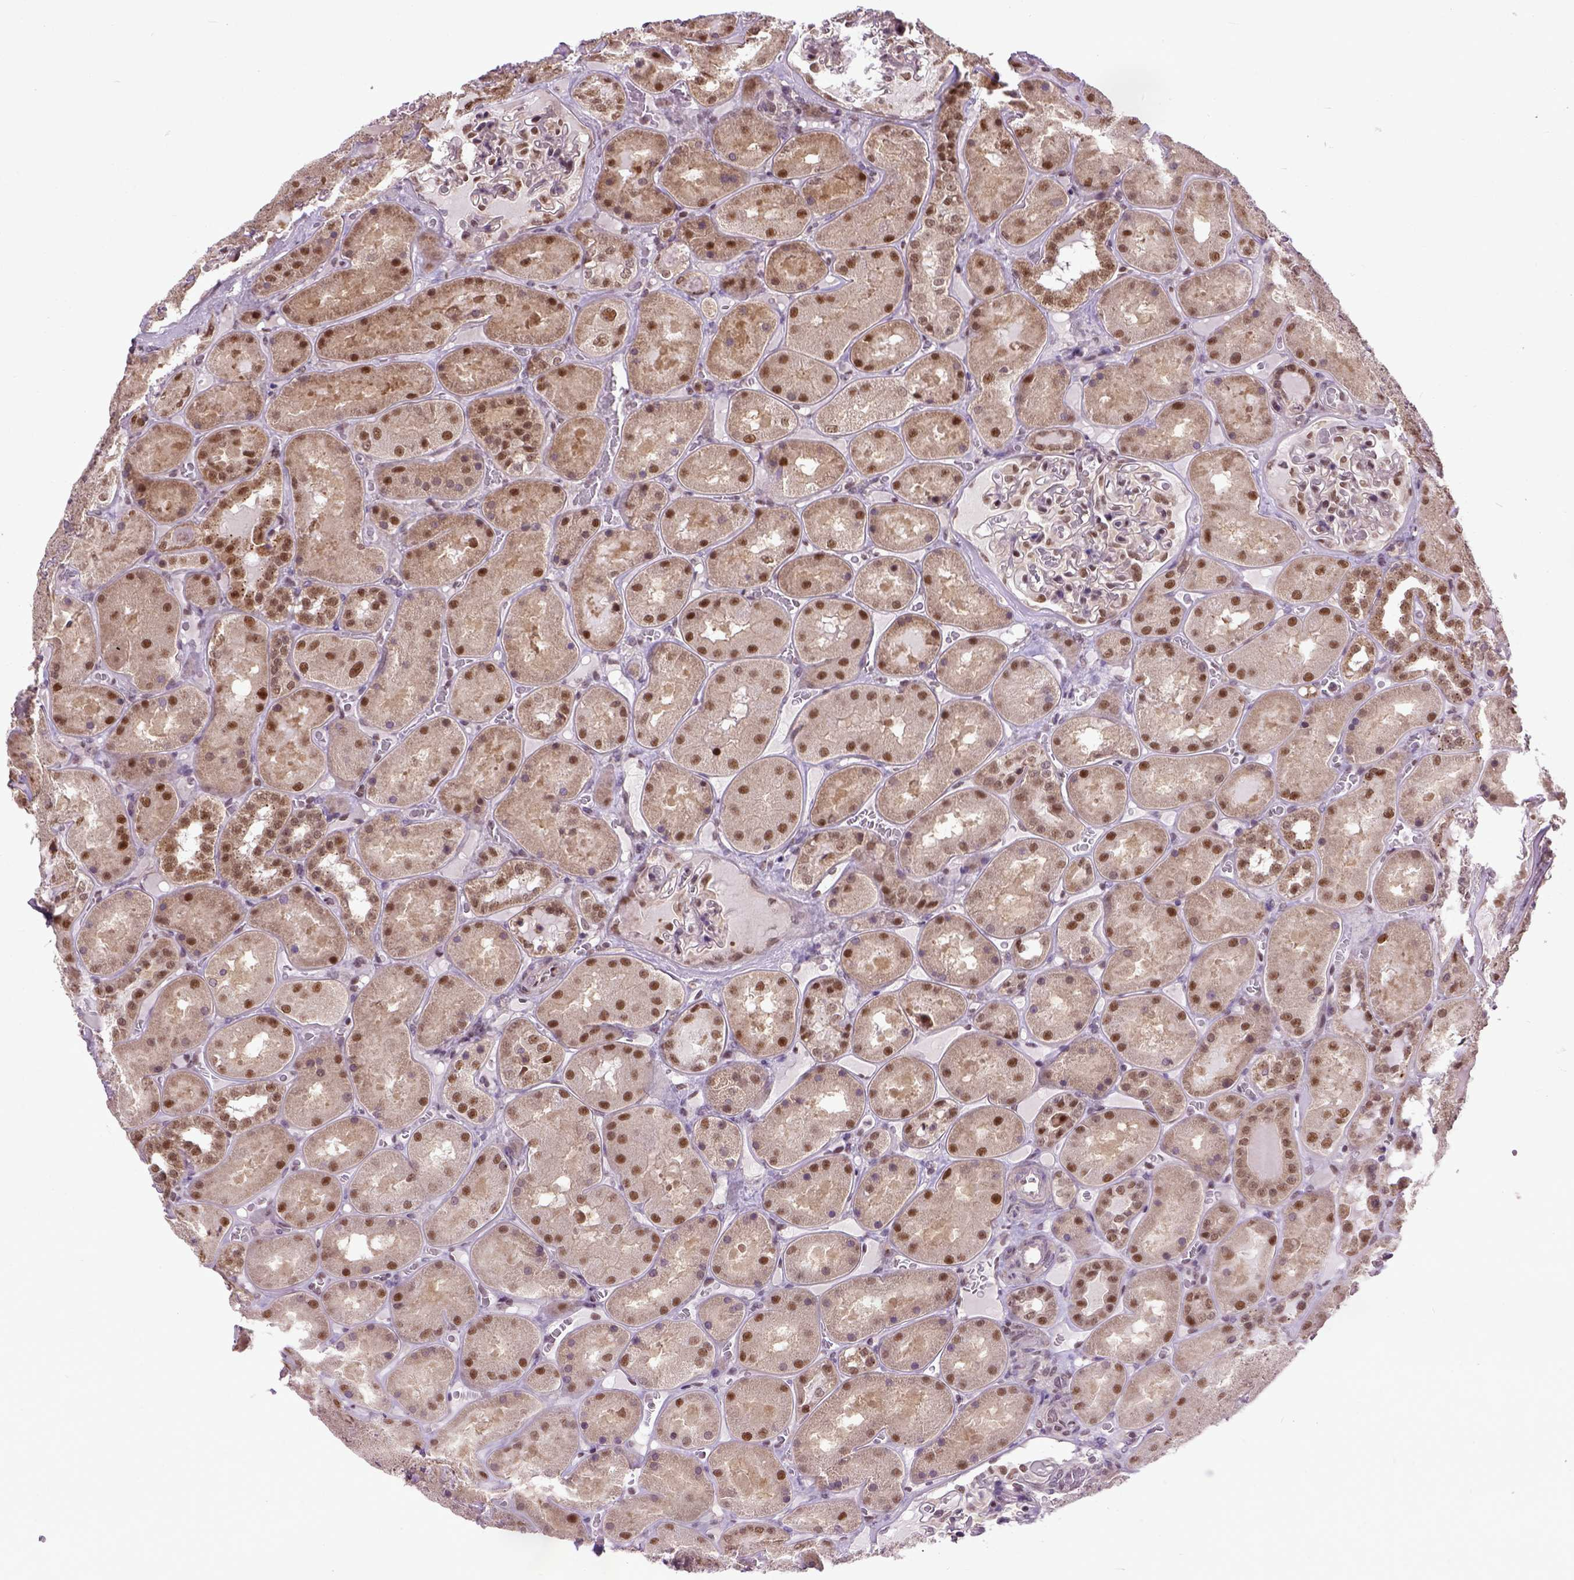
{"staining": {"intensity": "moderate", "quantity": "25%-75%", "location": "nuclear"}, "tissue": "kidney", "cell_type": "Cells in glomeruli", "image_type": "normal", "snomed": [{"axis": "morphology", "description": "Normal tissue, NOS"}, {"axis": "topography", "description": "Kidney"}], "caption": "Immunohistochemistry (IHC) photomicrograph of benign kidney stained for a protein (brown), which displays medium levels of moderate nuclear staining in about 25%-75% of cells in glomeruli.", "gene": "UBA3", "patient": {"sex": "male", "age": 73}}